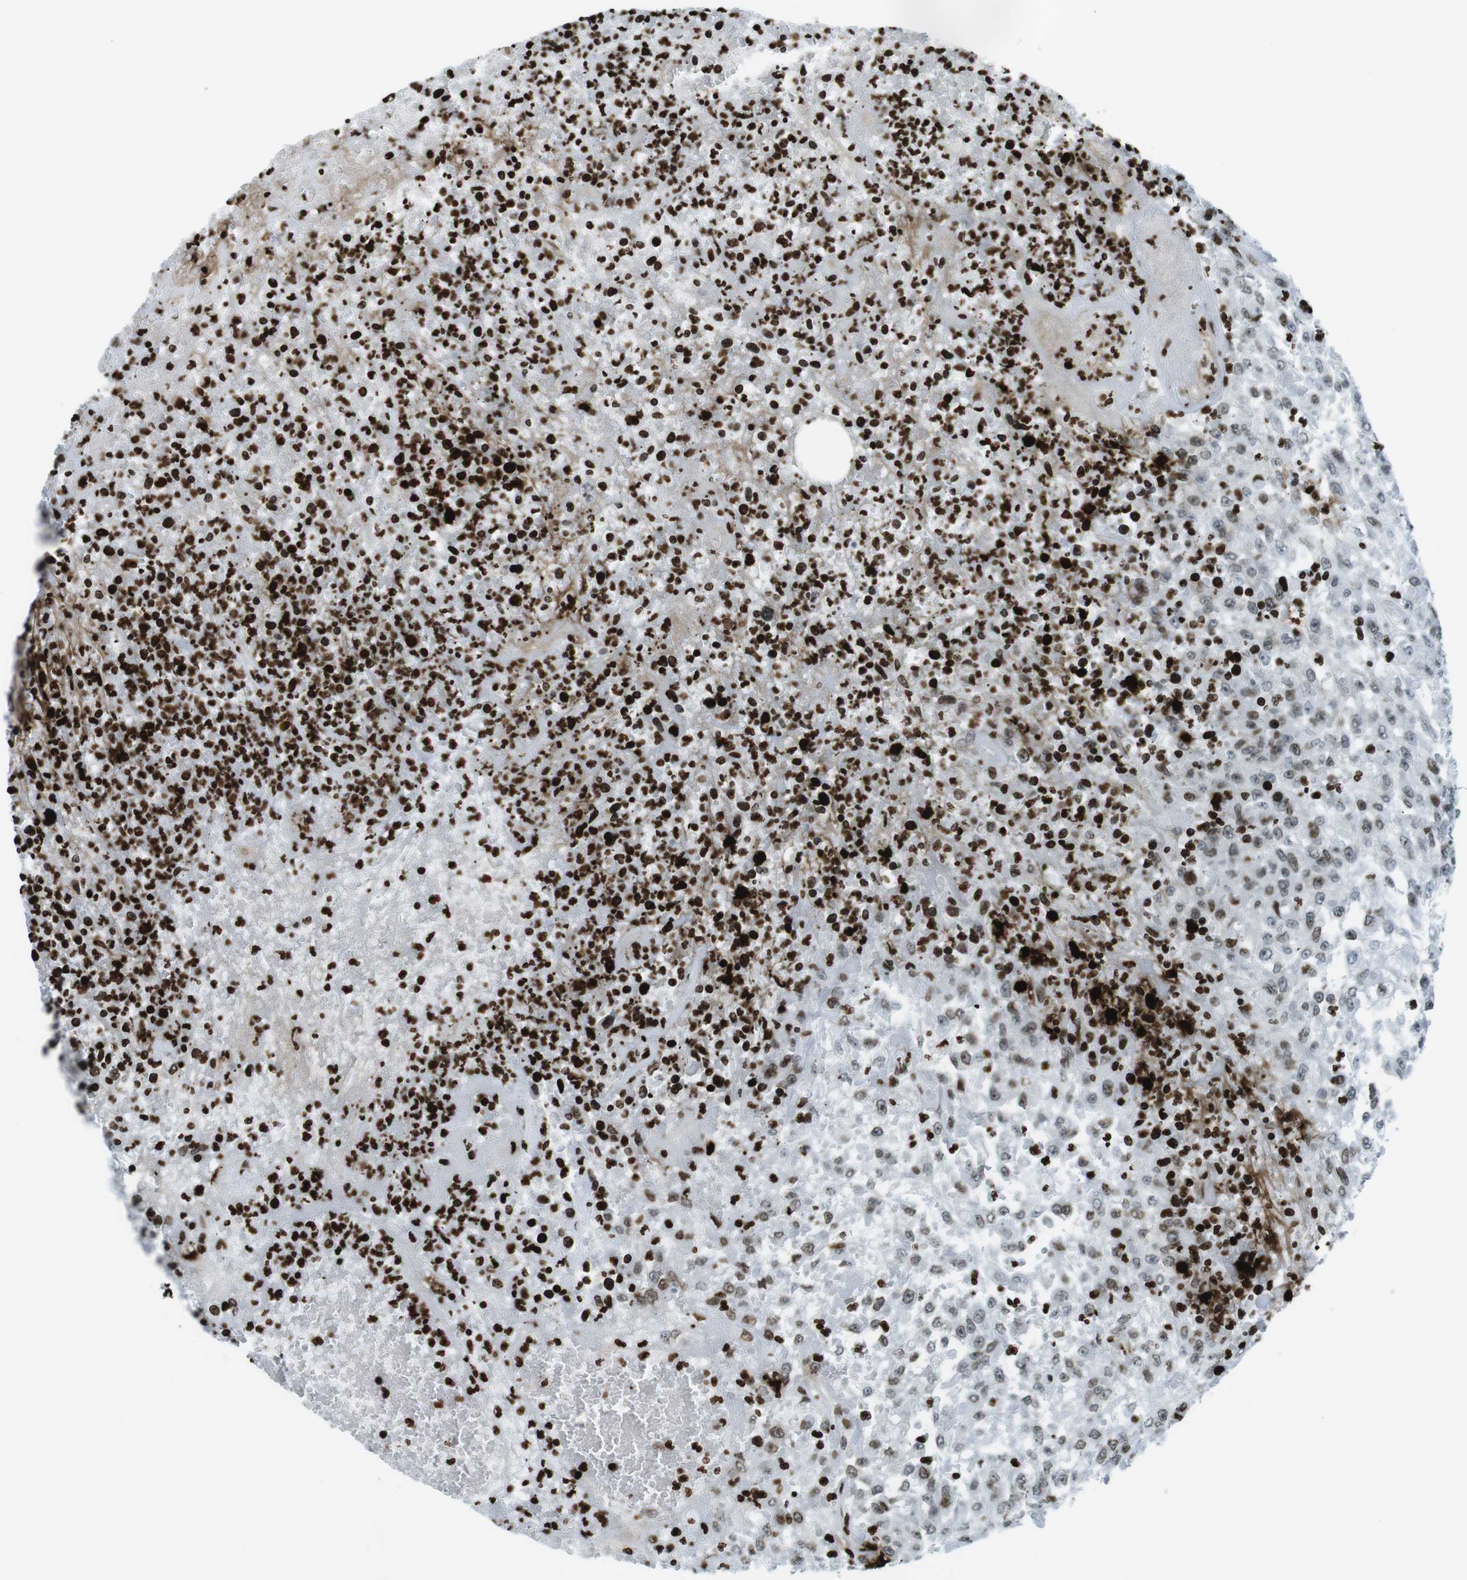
{"staining": {"intensity": "weak", "quantity": "25%-75%", "location": "nuclear"}, "tissue": "urothelial cancer", "cell_type": "Tumor cells", "image_type": "cancer", "snomed": [{"axis": "morphology", "description": "Urothelial carcinoma, High grade"}, {"axis": "topography", "description": "Urinary bladder"}], "caption": "High-magnification brightfield microscopy of urothelial cancer stained with DAB (3,3'-diaminobenzidine) (brown) and counterstained with hematoxylin (blue). tumor cells exhibit weak nuclear staining is seen in about25%-75% of cells.", "gene": "H2AC8", "patient": {"sex": "male", "age": 46}}